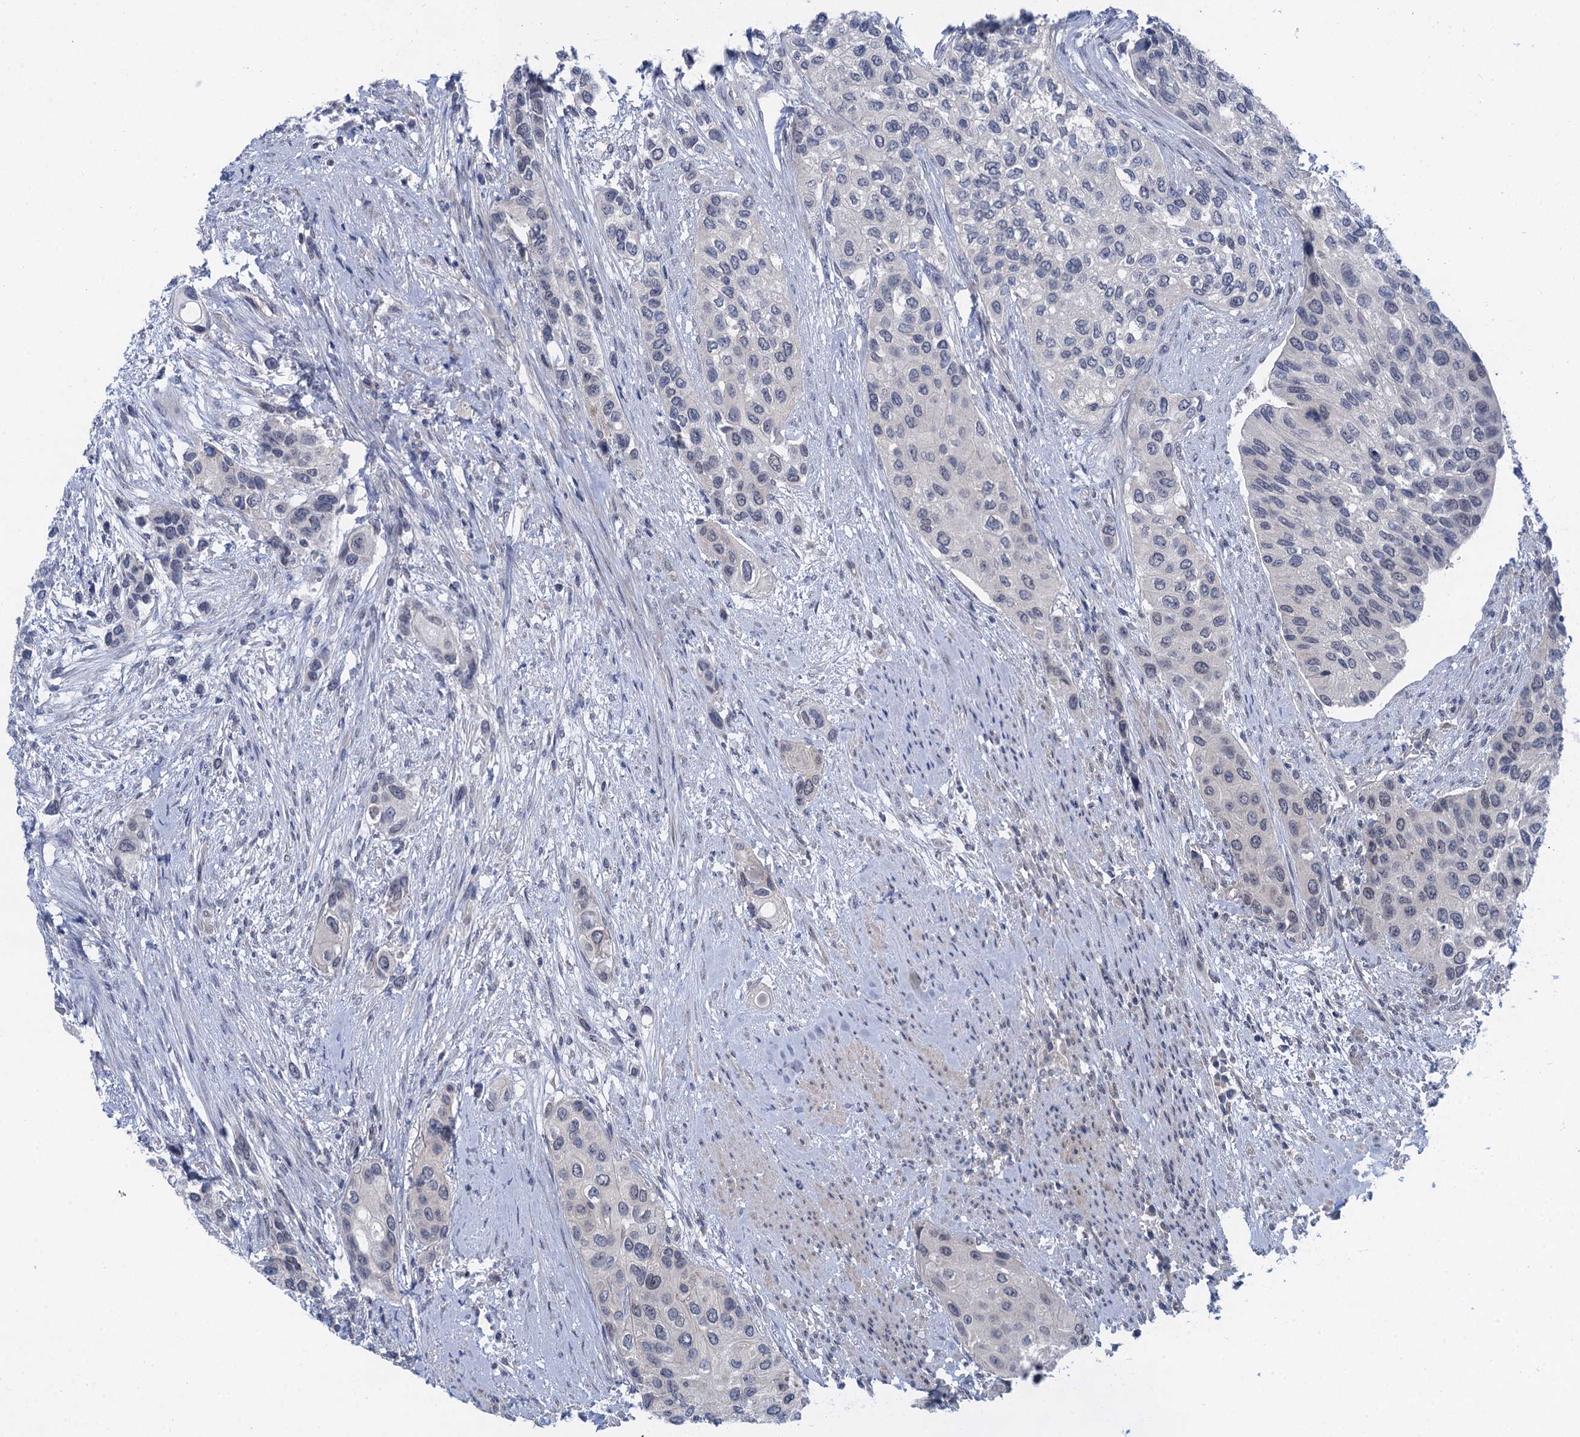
{"staining": {"intensity": "negative", "quantity": "none", "location": "none"}, "tissue": "urothelial cancer", "cell_type": "Tumor cells", "image_type": "cancer", "snomed": [{"axis": "morphology", "description": "Normal tissue, NOS"}, {"axis": "morphology", "description": "Urothelial carcinoma, High grade"}, {"axis": "topography", "description": "Vascular tissue"}, {"axis": "topography", "description": "Urinary bladder"}], "caption": "High magnification brightfield microscopy of urothelial carcinoma (high-grade) stained with DAB (3,3'-diaminobenzidine) (brown) and counterstained with hematoxylin (blue): tumor cells show no significant expression.", "gene": "MRFAP1", "patient": {"sex": "female", "age": 56}}